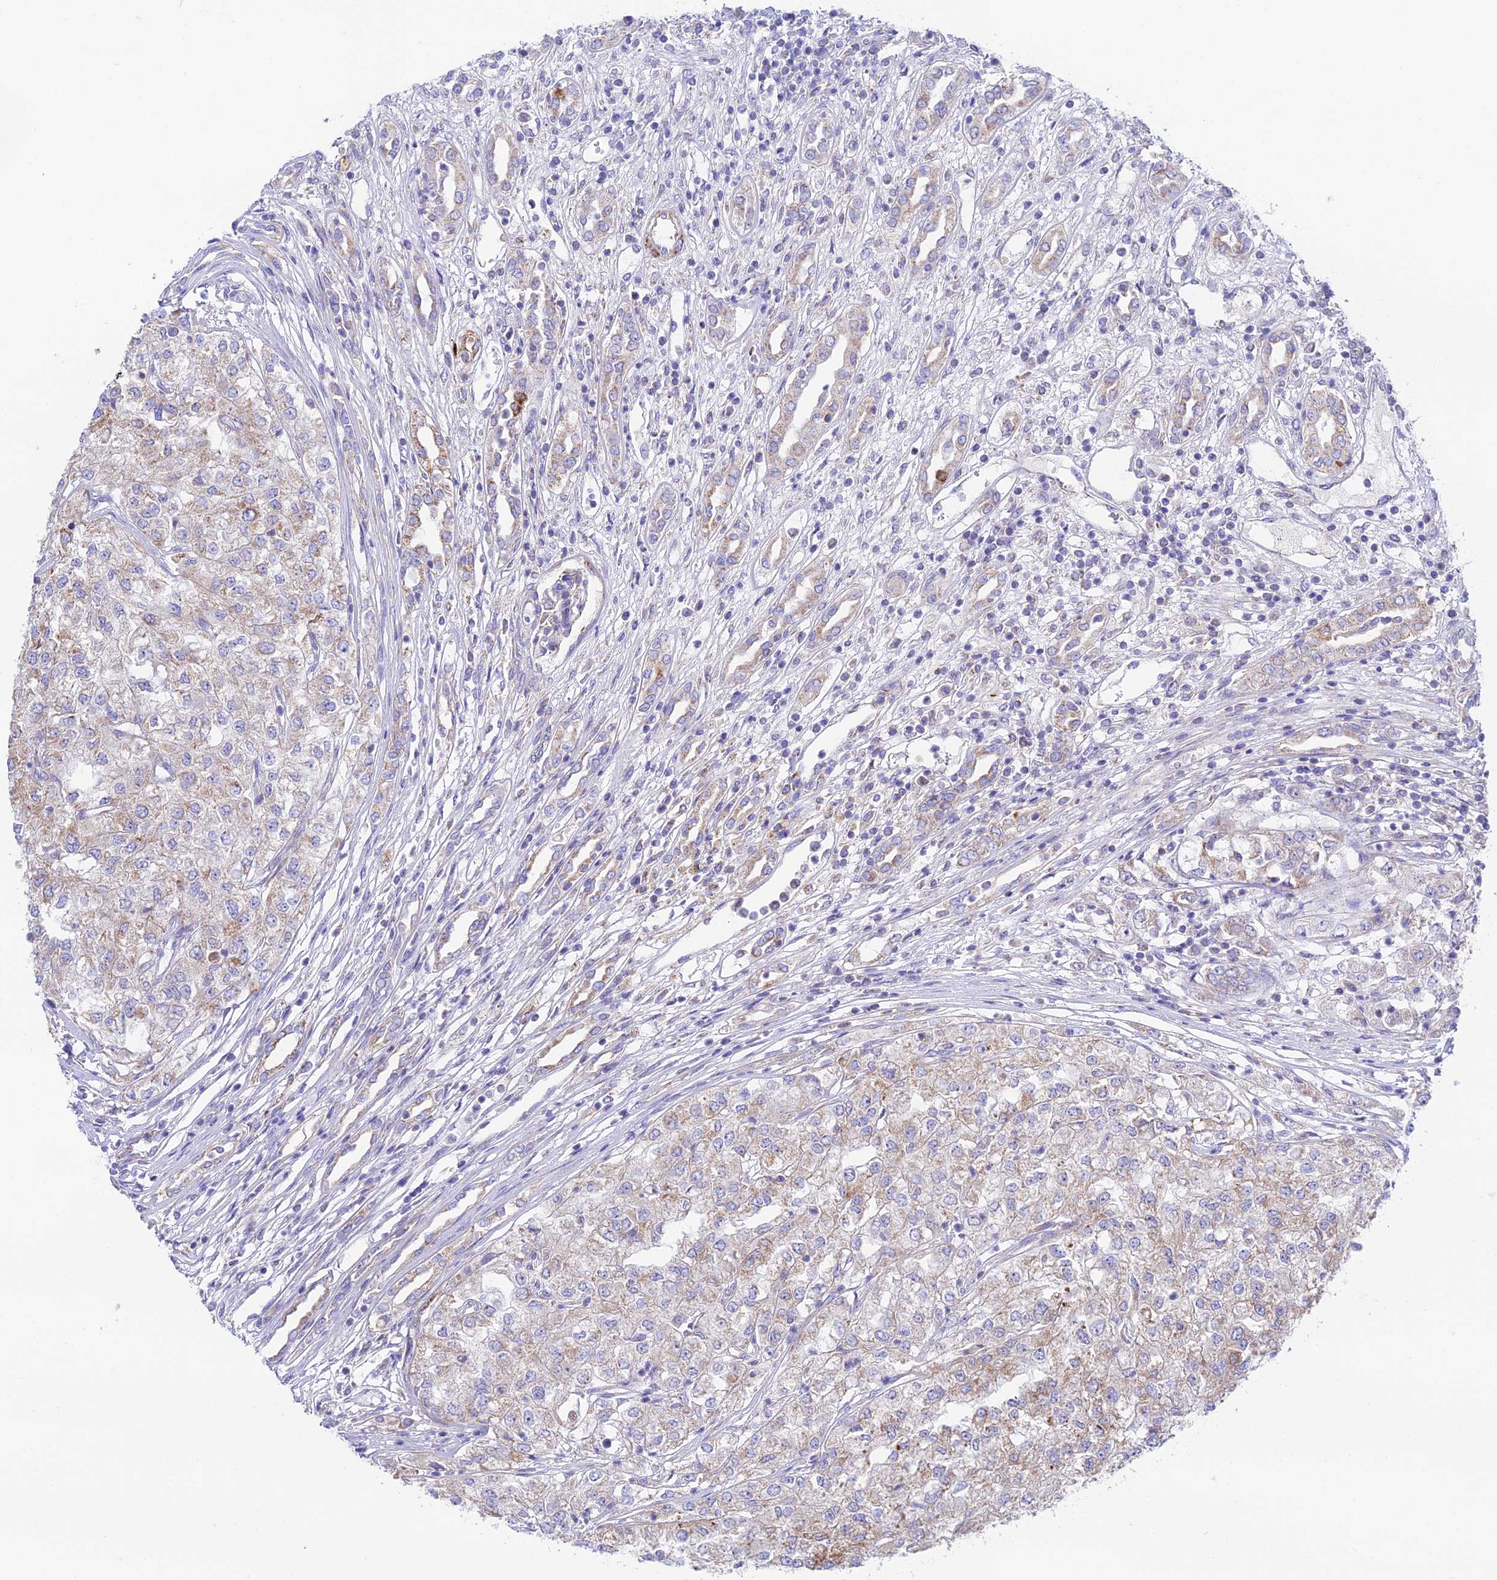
{"staining": {"intensity": "weak", "quantity": "25%-75%", "location": "cytoplasmic/membranous"}, "tissue": "renal cancer", "cell_type": "Tumor cells", "image_type": "cancer", "snomed": [{"axis": "morphology", "description": "Adenocarcinoma, NOS"}, {"axis": "topography", "description": "Kidney"}], "caption": "Immunohistochemistry (DAB (3,3'-diaminobenzidine)) staining of renal cancer (adenocarcinoma) shows weak cytoplasmic/membranous protein expression in about 25%-75% of tumor cells. (Stains: DAB in brown, nuclei in blue, Microscopy: brightfield microscopy at high magnification).", "gene": "HSDL2", "patient": {"sex": "female", "age": 54}}